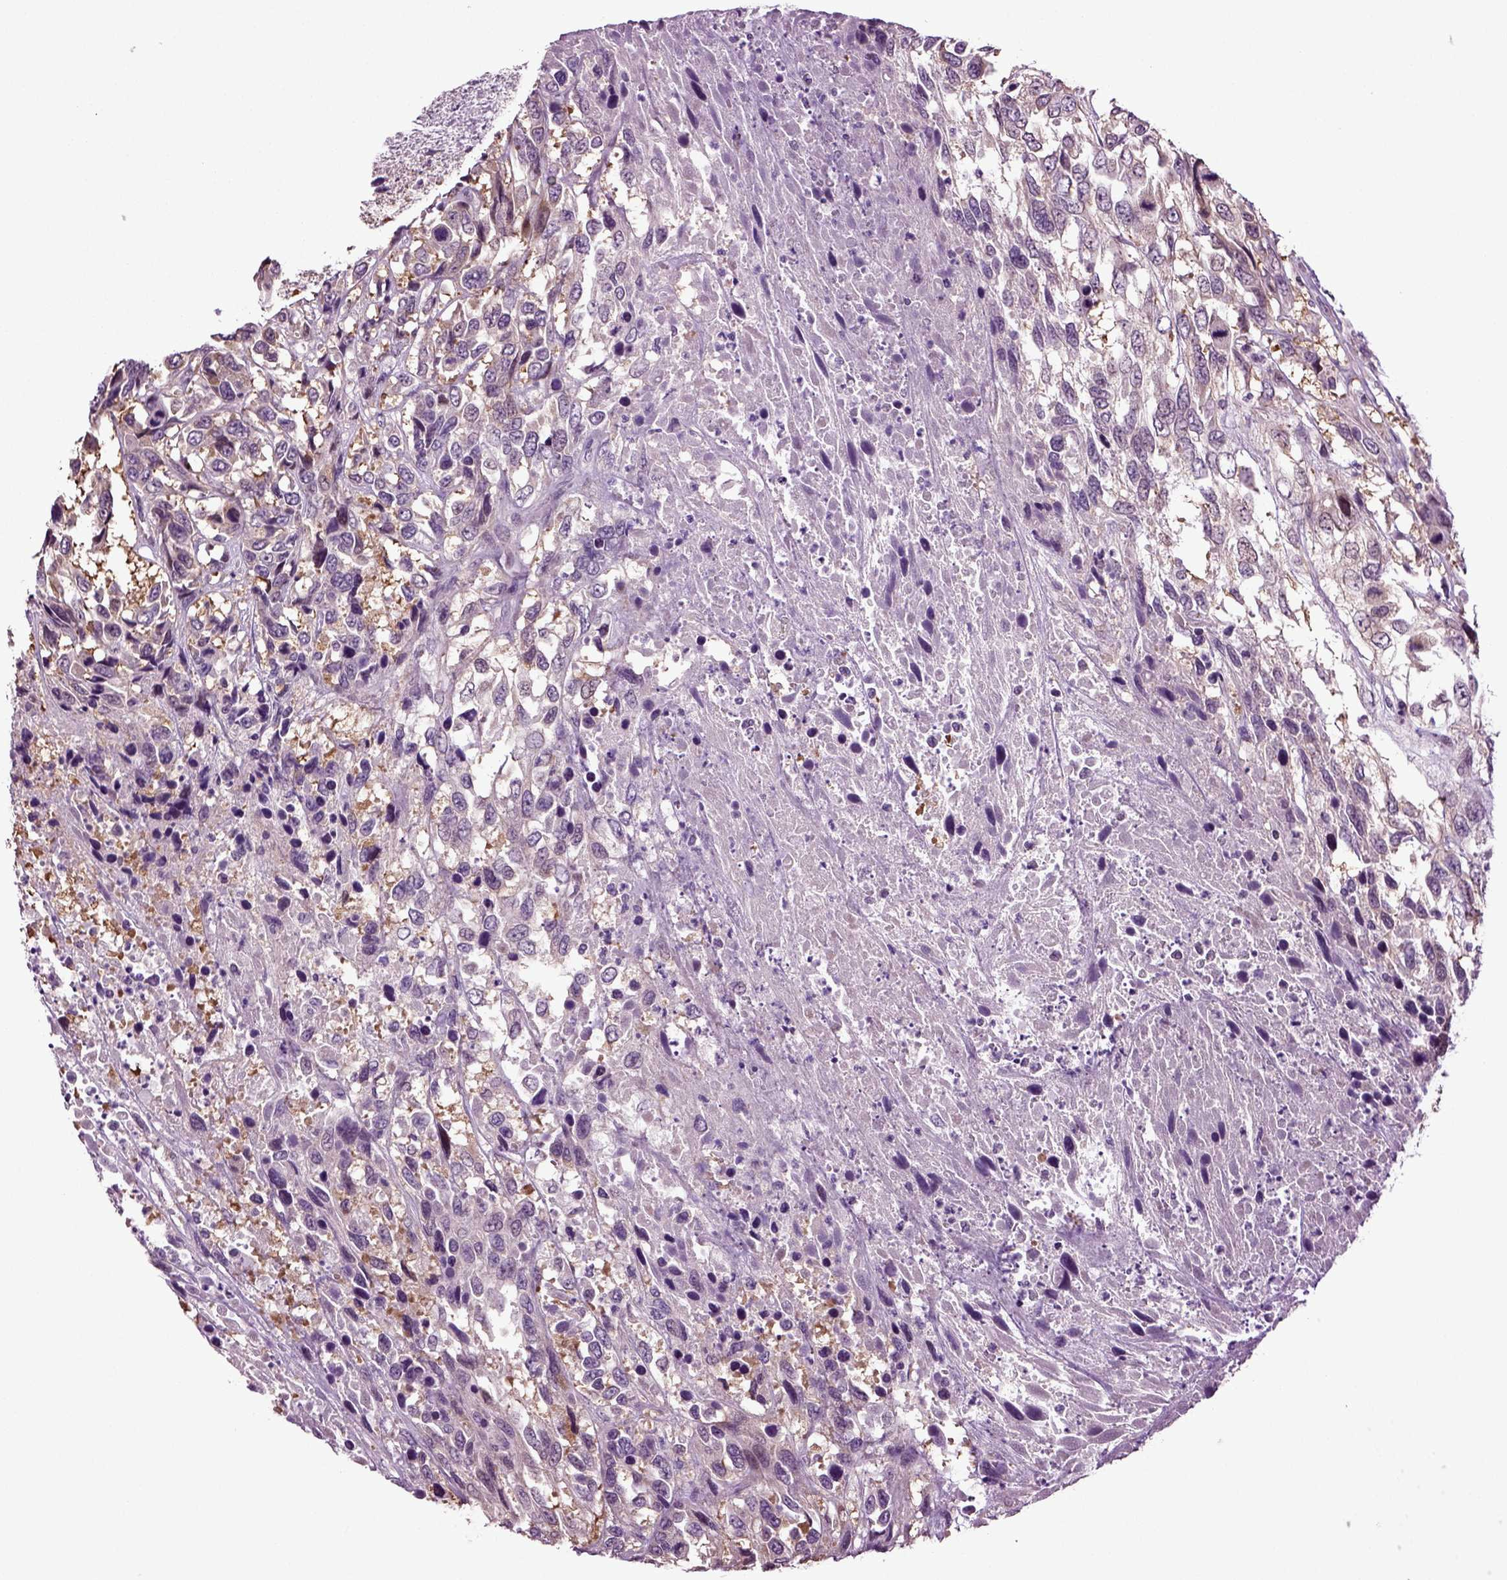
{"staining": {"intensity": "negative", "quantity": "none", "location": "none"}, "tissue": "urothelial cancer", "cell_type": "Tumor cells", "image_type": "cancer", "snomed": [{"axis": "morphology", "description": "Urothelial carcinoma, High grade"}, {"axis": "topography", "description": "Urinary bladder"}], "caption": "Tumor cells show no significant staining in urothelial carcinoma (high-grade).", "gene": "PLCH2", "patient": {"sex": "female", "age": 70}}